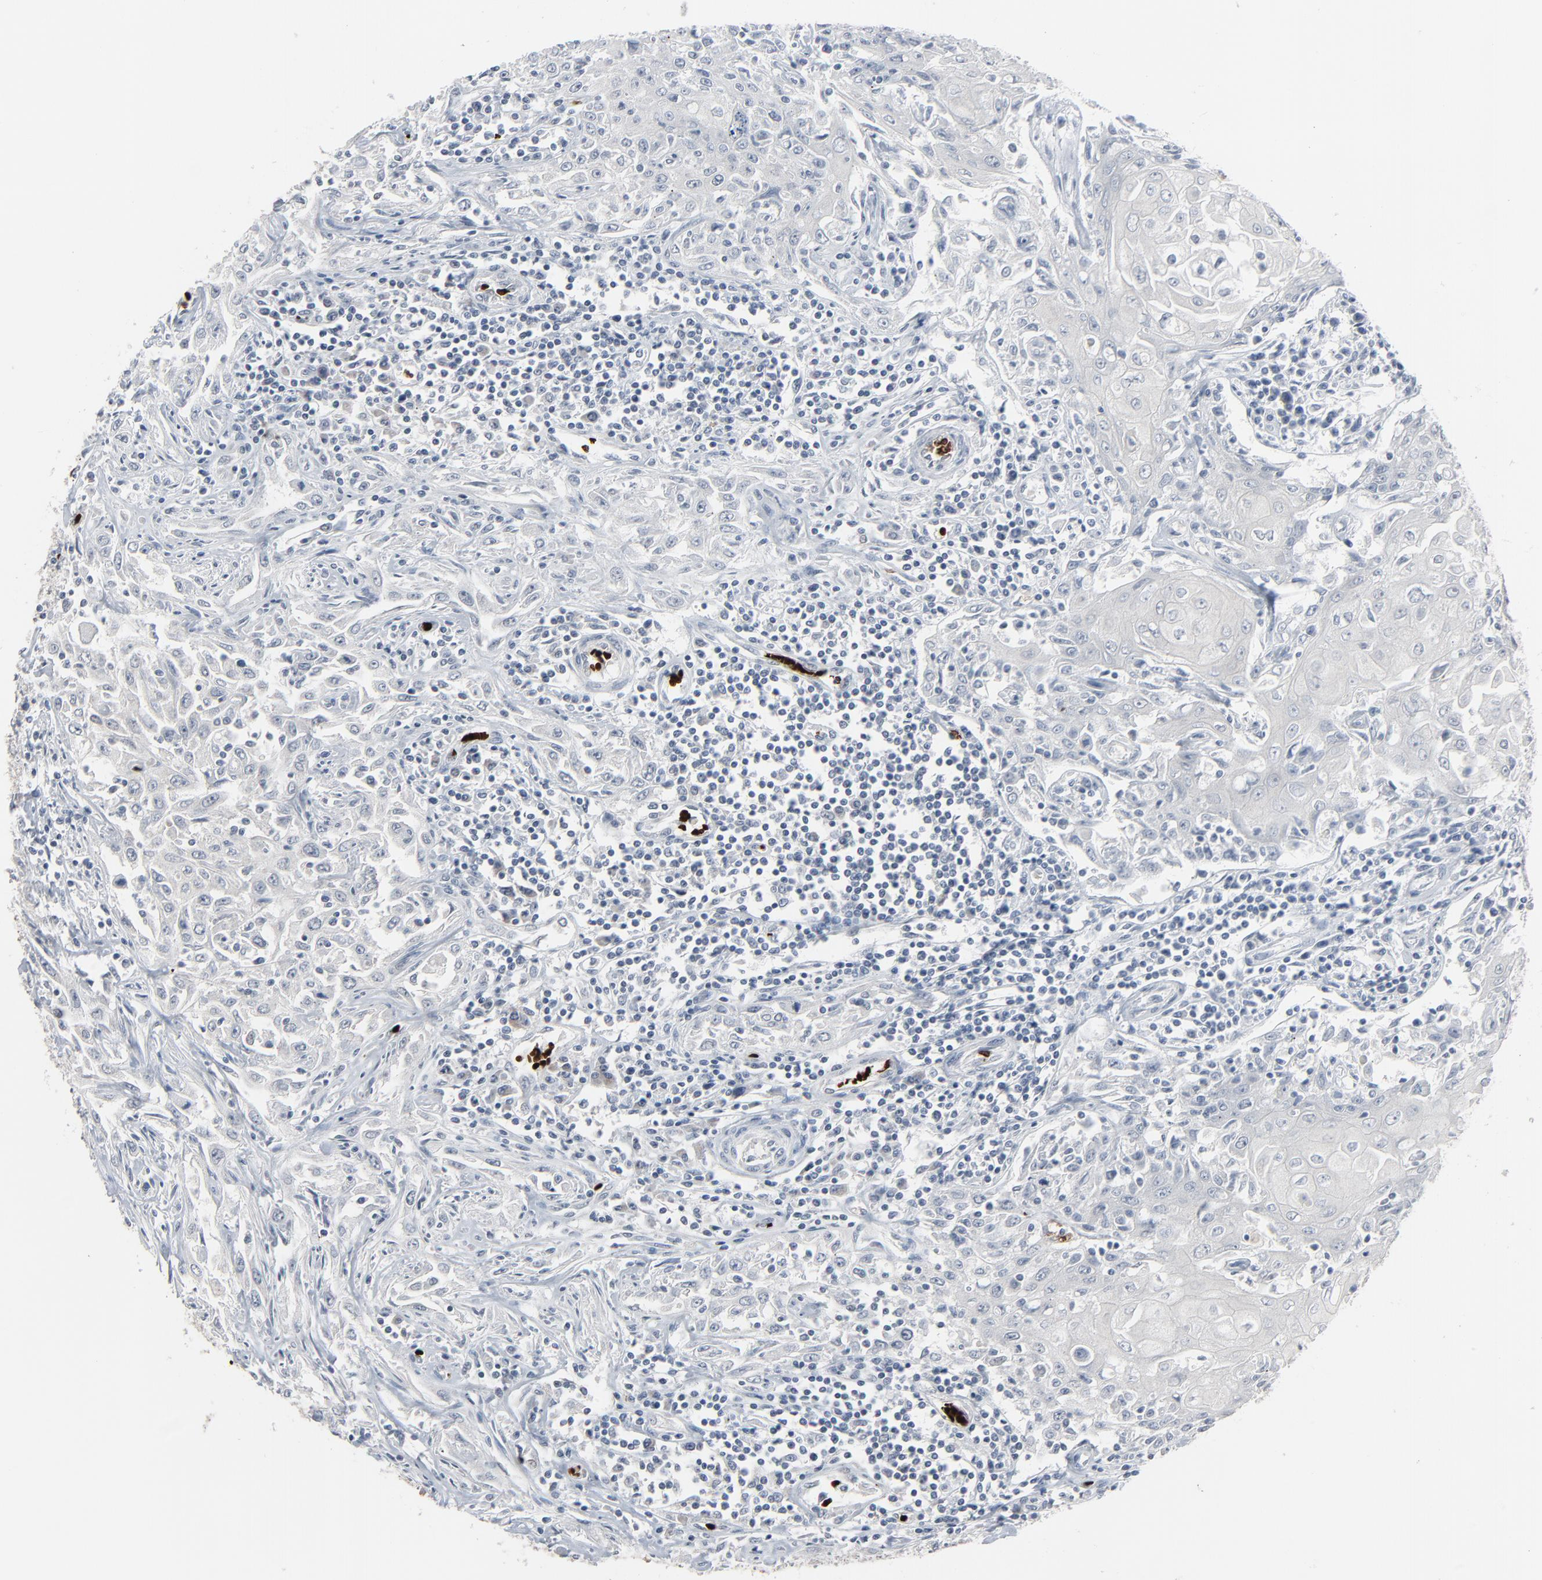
{"staining": {"intensity": "negative", "quantity": "none", "location": "none"}, "tissue": "head and neck cancer", "cell_type": "Tumor cells", "image_type": "cancer", "snomed": [{"axis": "morphology", "description": "Squamous cell carcinoma, NOS"}, {"axis": "topography", "description": "Oral tissue"}, {"axis": "topography", "description": "Head-Neck"}], "caption": "A photomicrograph of human squamous cell carcinoma (head and neck) is negative for staining in tumor cells.", "gene": "SAGE1", "patient": {"sex": "female", "age": 76}}